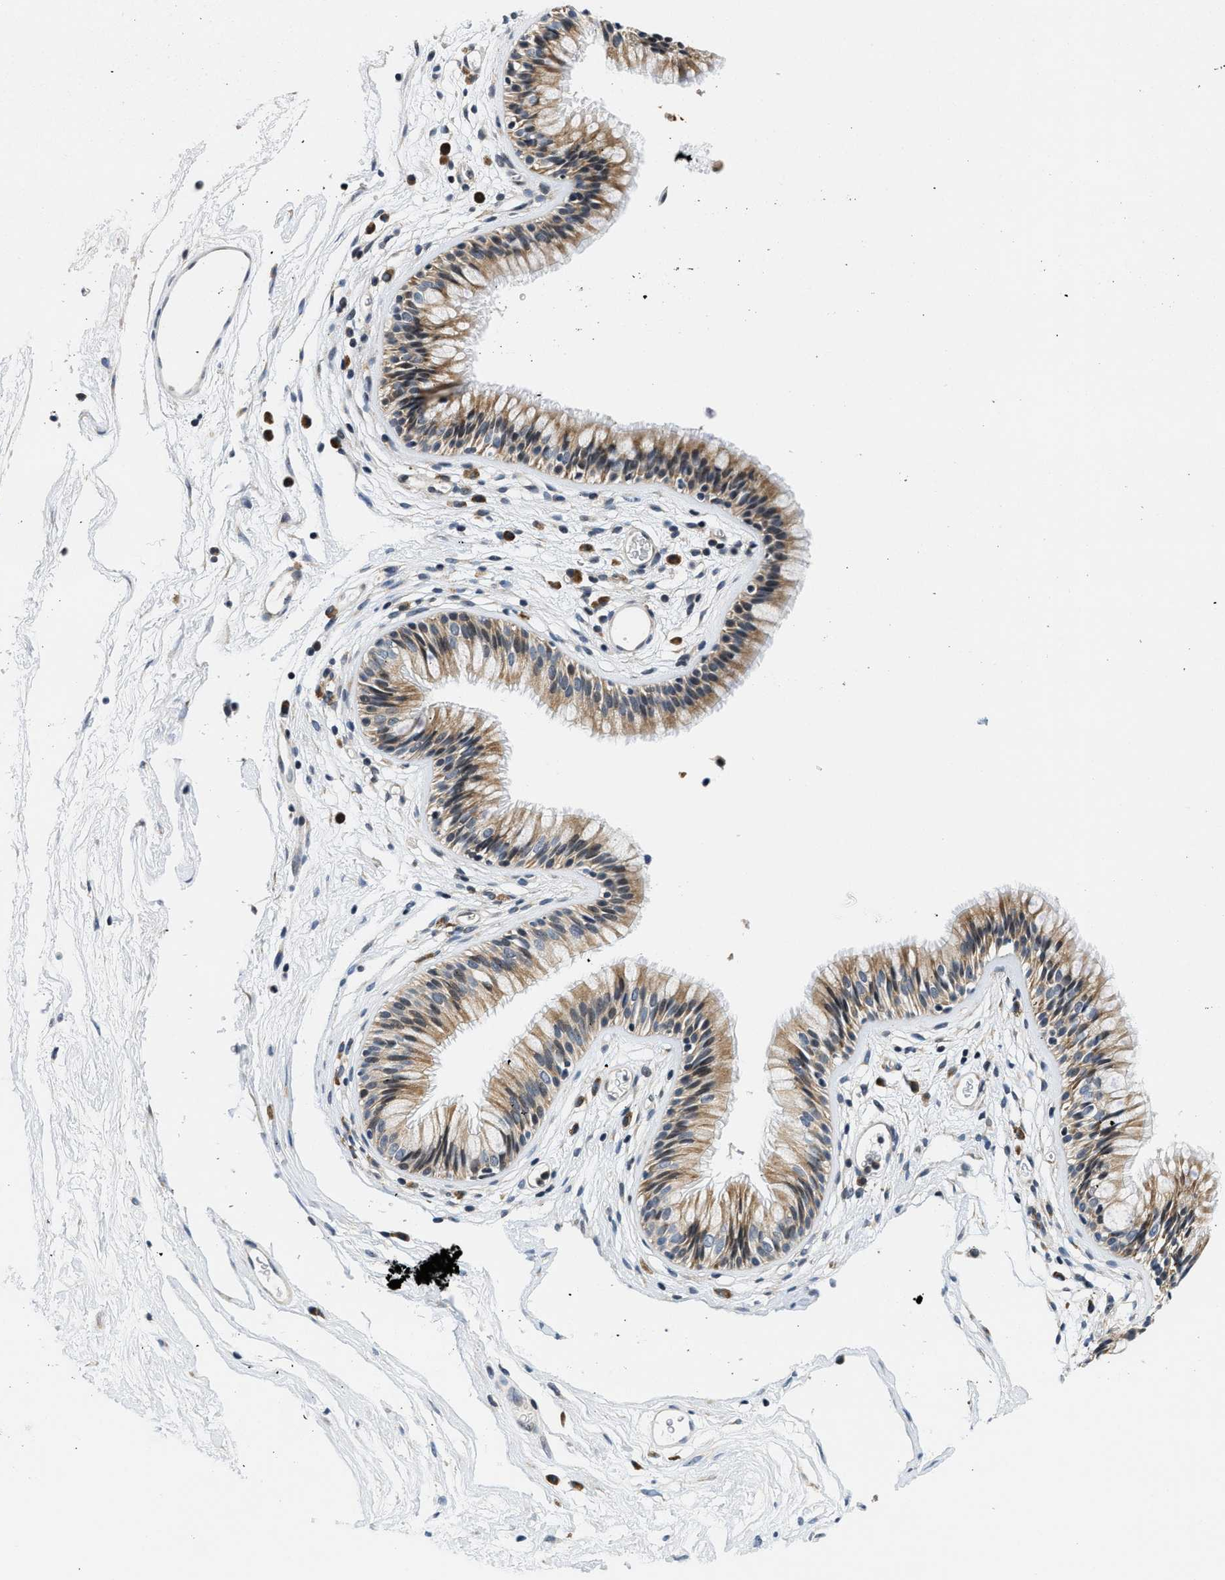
{"staining": {"intensity": "moderate", "quantity": ">75%", "location": "cytoplasmic/membranous"}, "tissue": "nasopharynx", "cell_type": "Respiratory epithelial cells", "image_type": "normal", "snomed": [{"axis": "morphology", "description": "Normal tissue, NOS"}, {"axis": "morphology", "description": "Inflammation, NOS"}, {"axis": "topography", "description": "Nasopharynx"}], "caption": "IHC staining of normal nasopharynx, which exhibits medium levels of moderate cytoplasmic/membranous expression in about >75% of respiratory epithelial cells indicating moderate cytoplasmic/membranous protein expression. The staining was performed using DAB (brown) for protein detection and nuclei were counterstained in hematoxylin (blue).", "gene": "IKBKE", "patient": {"sex": "male", "age": 48}}